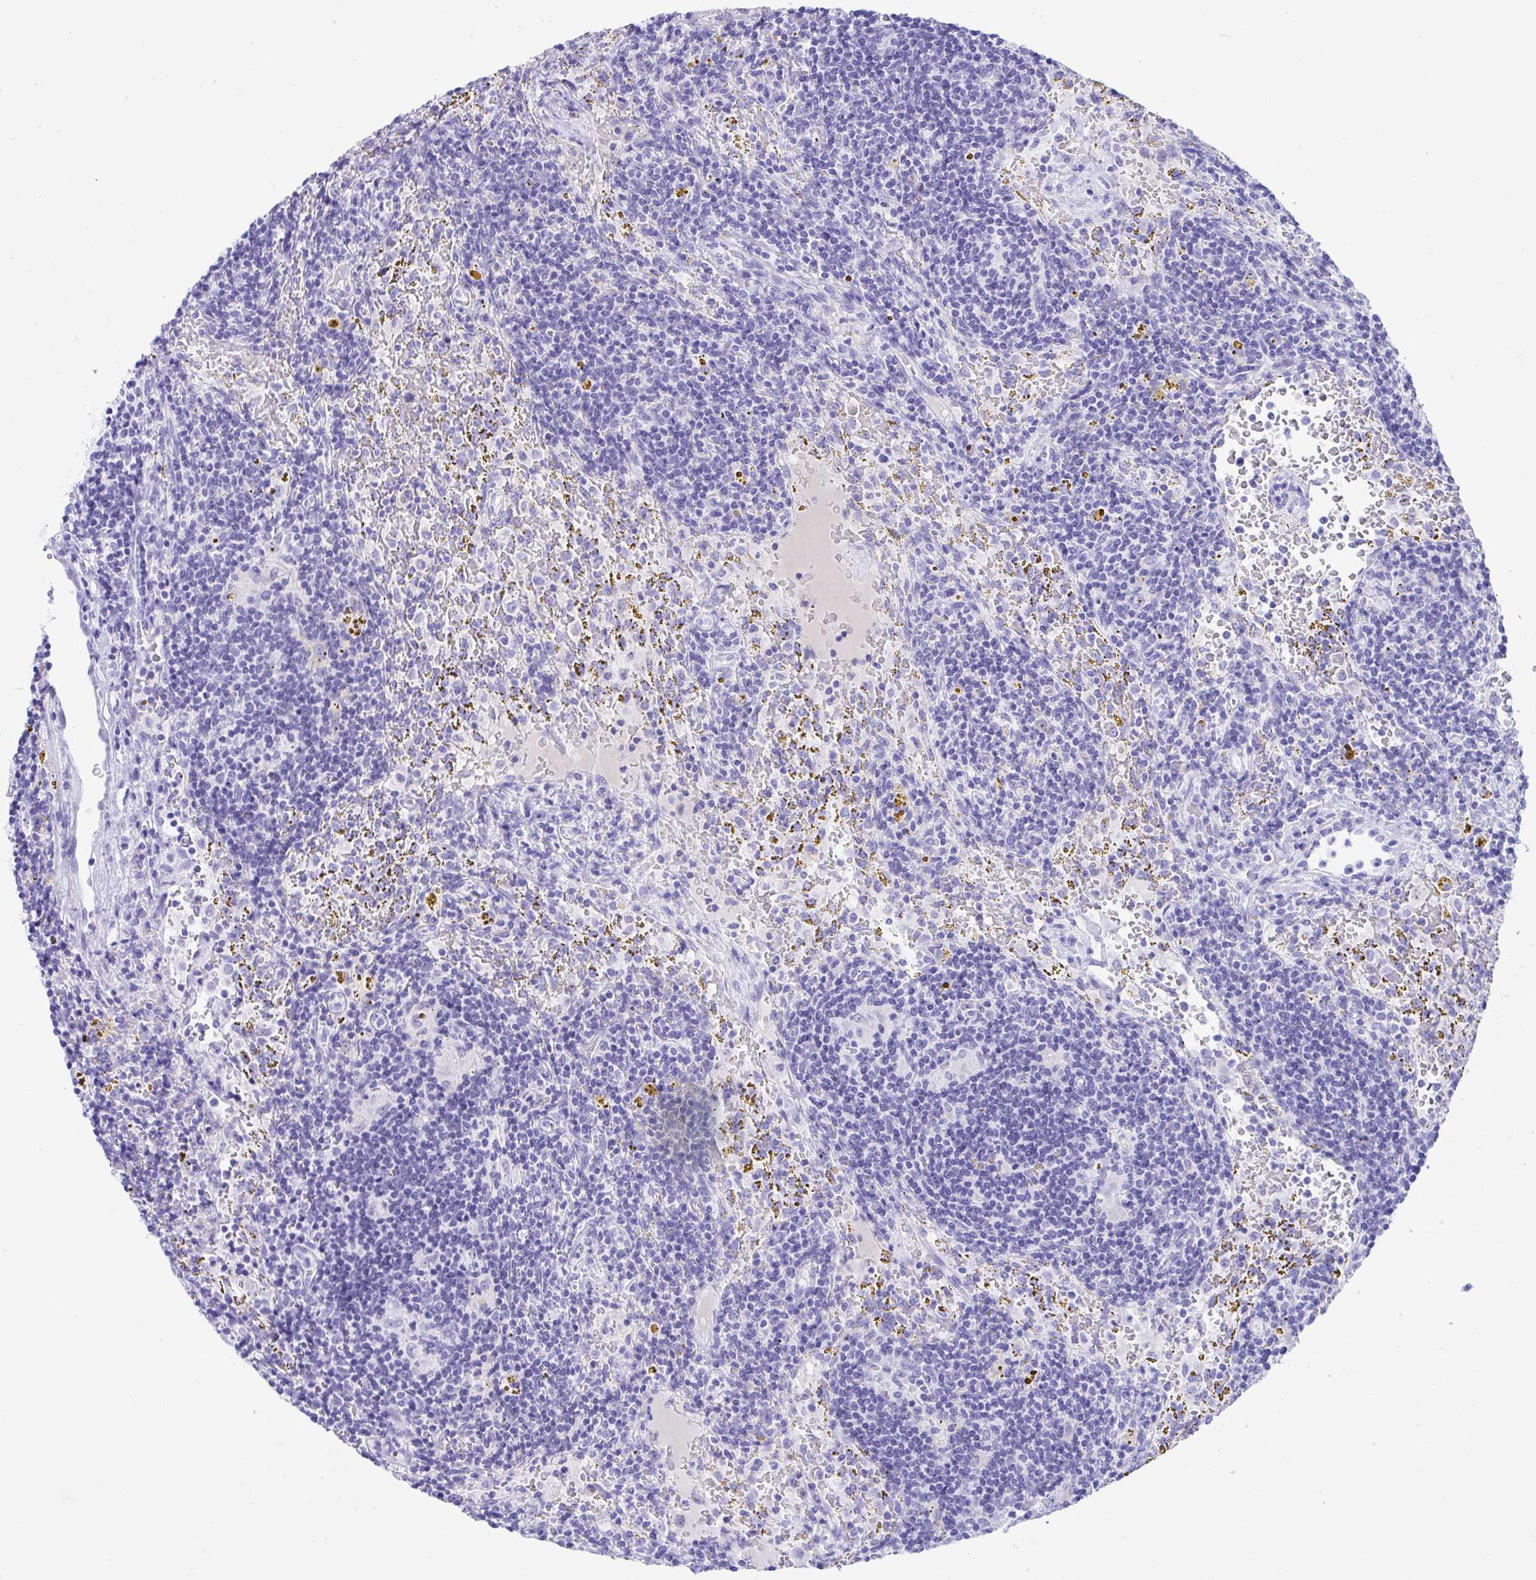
{"staining": {"intensity": "negative", "quantity": "none", "location": "none"}, "tissue": "lymphoma", "cell_type": "Tumor cells", "image_type": "cancer", "snomed": [{"axis": "morphology", "description": "Malignant lymphoma, non-Hodgkin's type, Low grade"}, {"axis": "topography", "description": "Spleen"}], "caption": "IHC histopathology image of human malignant lymphoma, non-Hodgkin's type (low-grade) stained for a protein (brown), which demonstrates no expression in tumor cells.", "gene": "TMEM35A", "patient": {"sex": "female", "age": 70}}